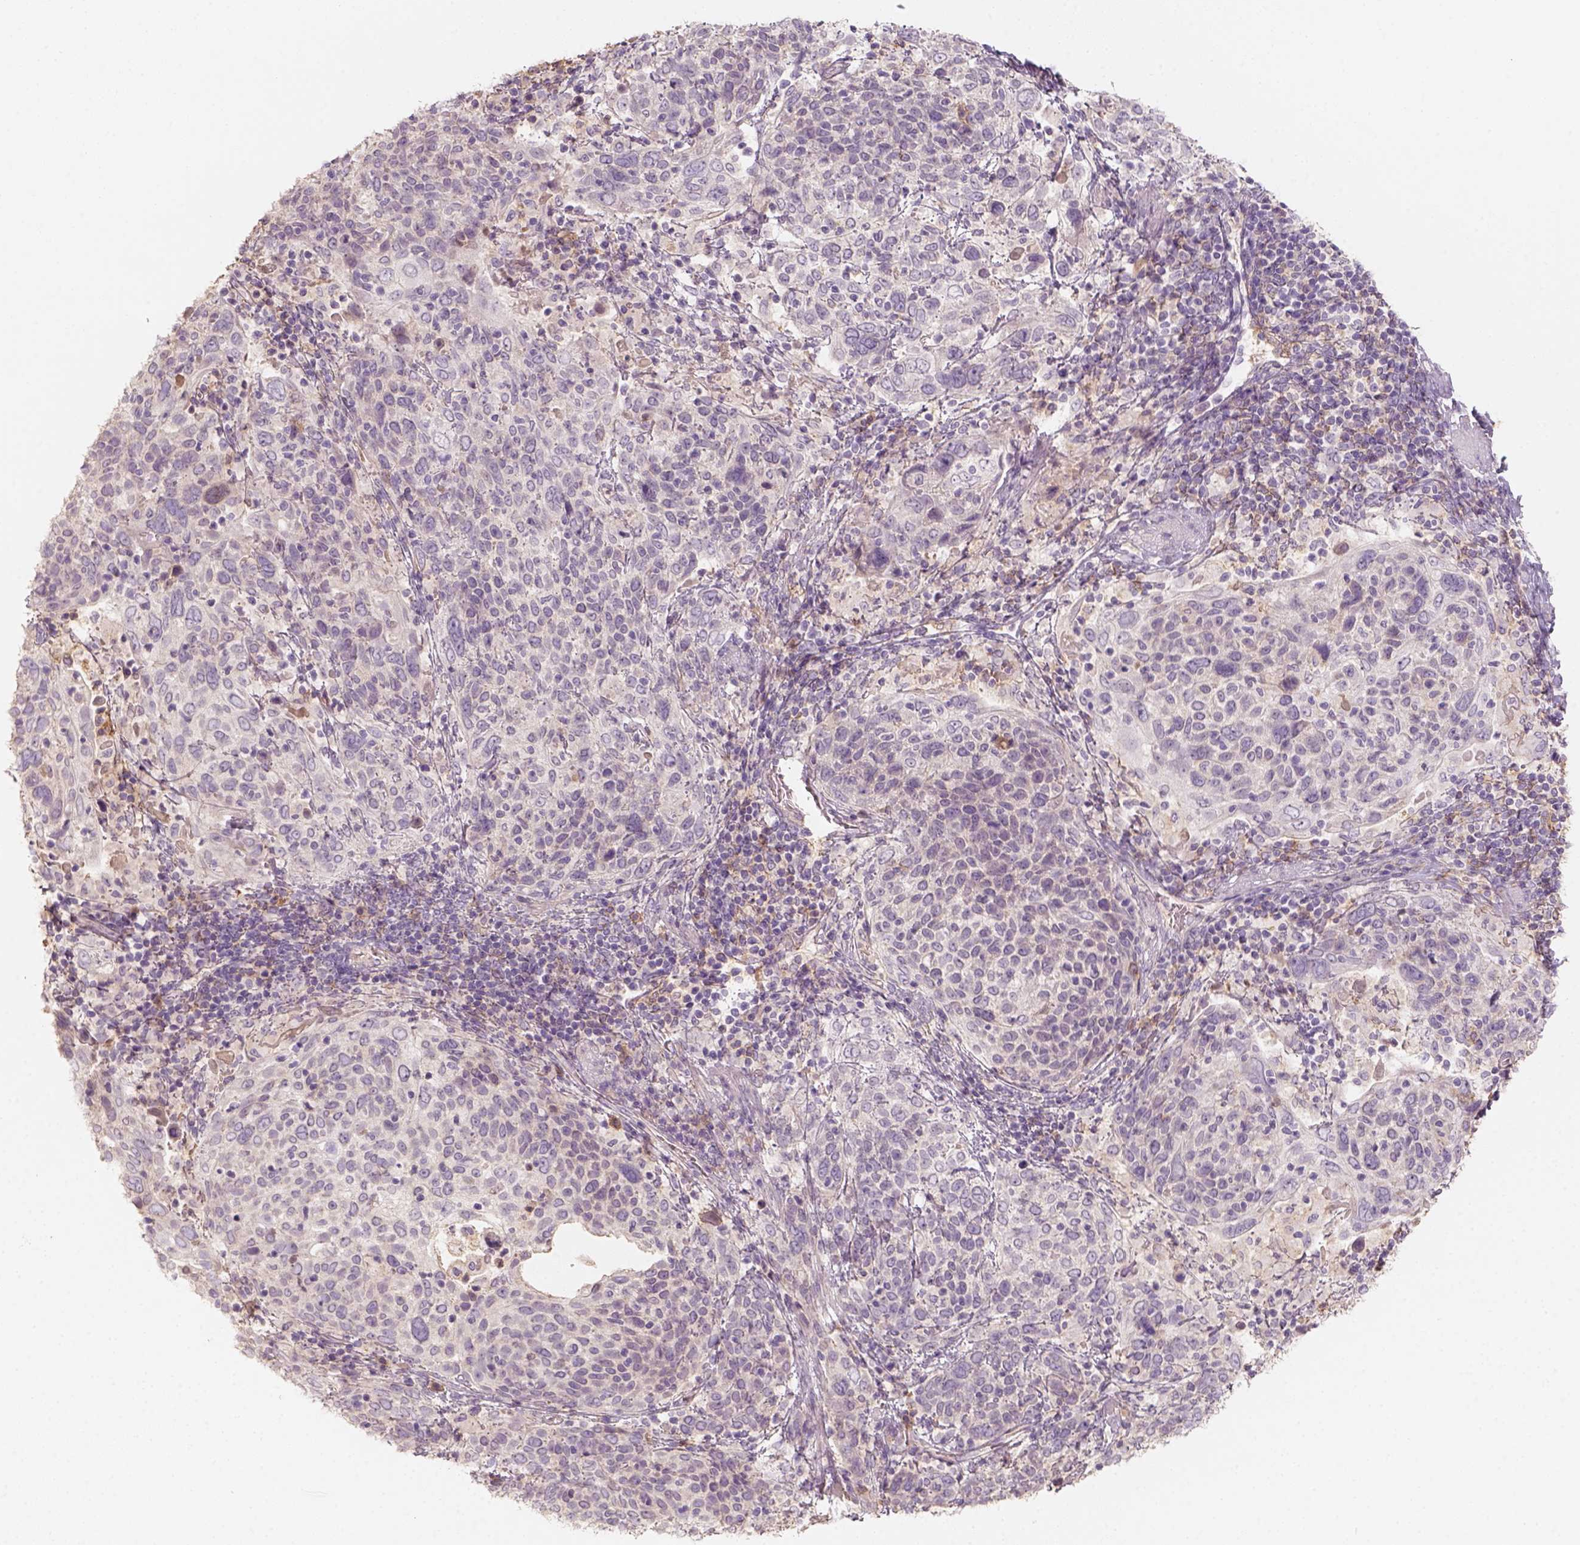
{"staining": {"intensity": "weak", "quantity": "<25%", "location": "cytoplasmic/membranous"}, "tissue": "cervical cancer", "cell_type": "Tumor cells", "image_type": "cancer", "snomed": [{"axis": "morphology", "description": "Squamous cell carcinoma, NOS"}, {"axis": "topography", "description": "Cervix"}], "caption": "Image shows no significant protein positivity in tumor cells of cervical squamous cell carcinoma.", "gene": "AQP9", "patient": {"sex": "female", "age": 61}}